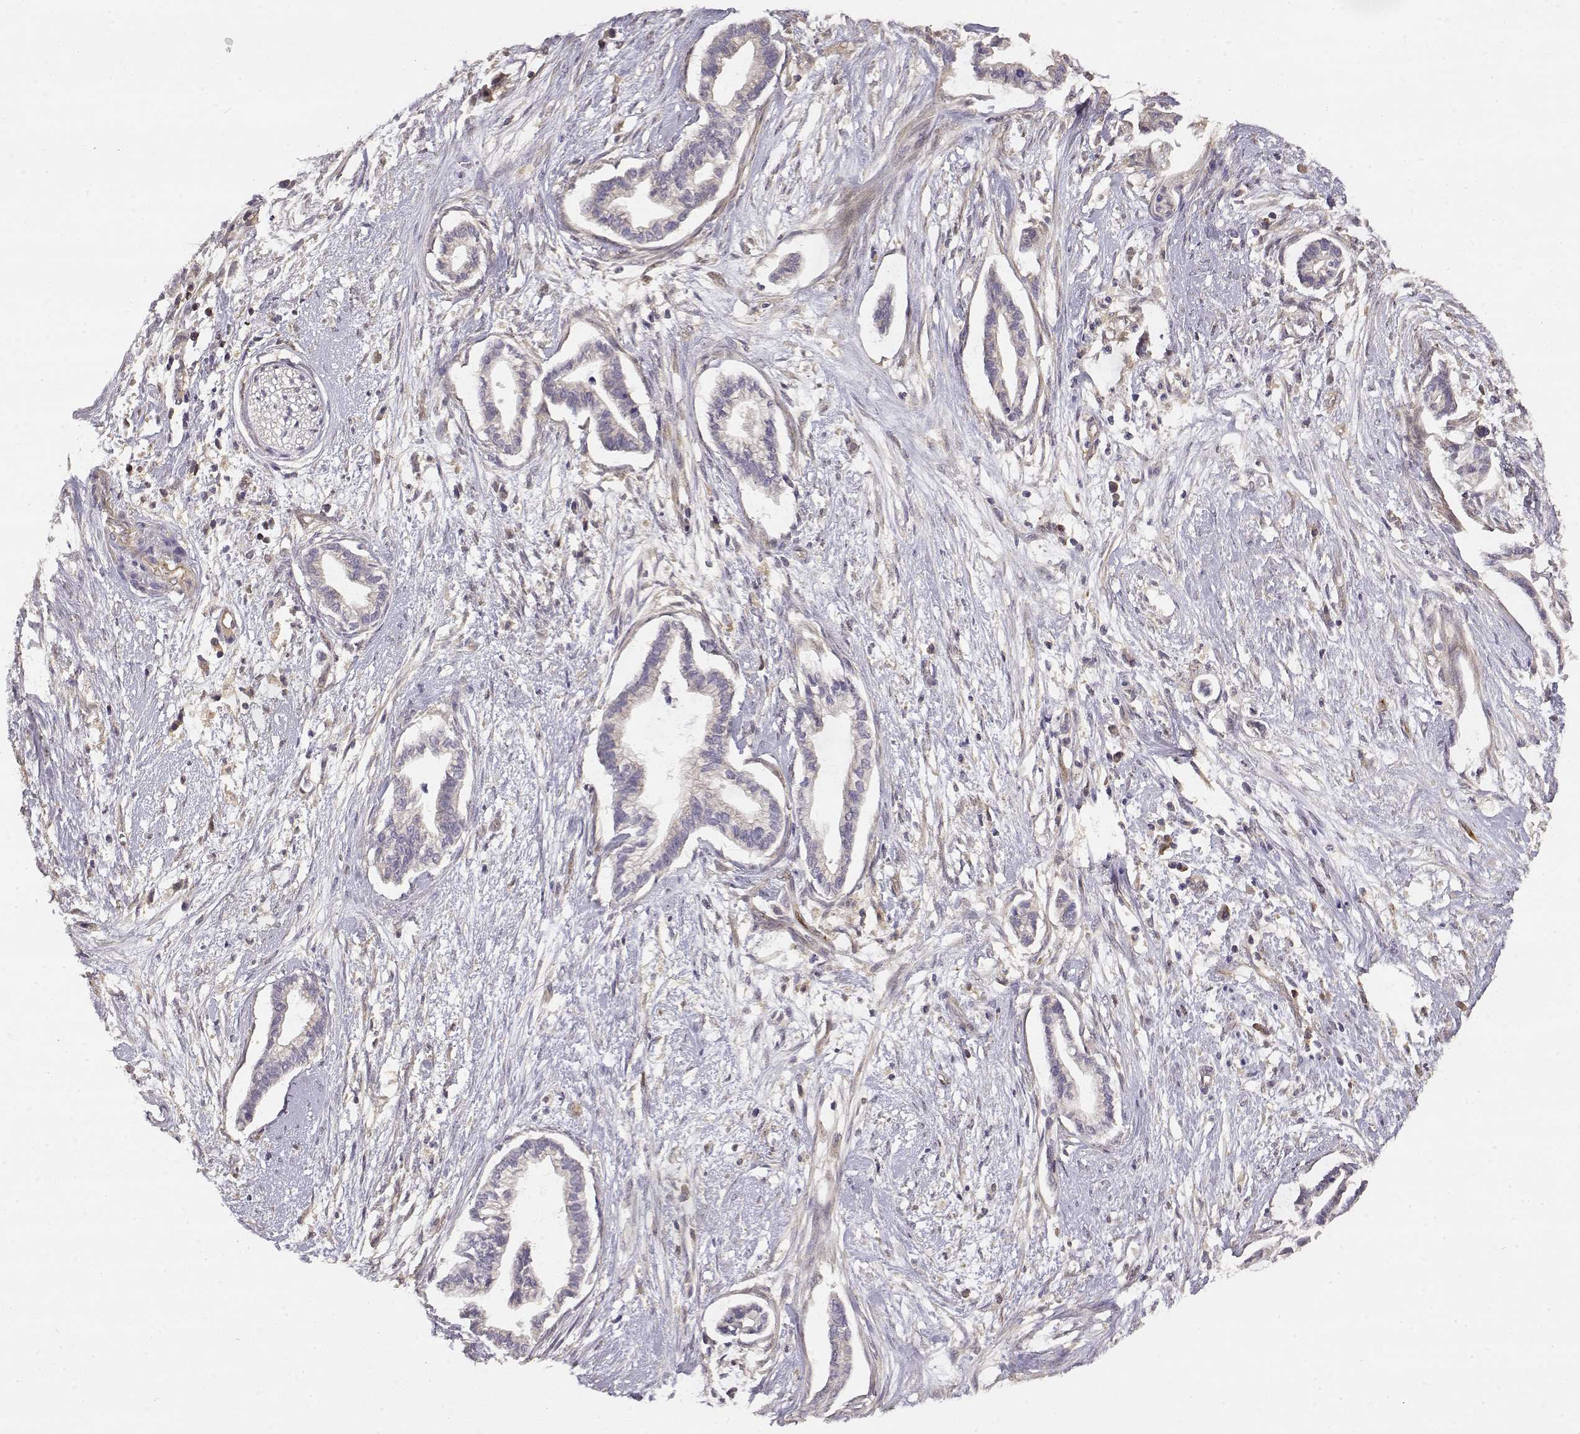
{"staining": {"intensity": "negative", "quantity": "none", "location": "none"}, "tissue": "cervical cancer", "cell_type": "Tumor cells", "image_type": "cancer", "snomed": [{"axis": "morphology", "description": "Adenocarcinoma, NOS"}, {"axis": "topography", "description": "Cervix"}], "caption": "Immunohistochemical staining of adenocarcinoma (cervical) demonstrates no significant staining in tumor cells.", "gene": "CRIM1", "patient": {"sex": "female", "age": 62}}